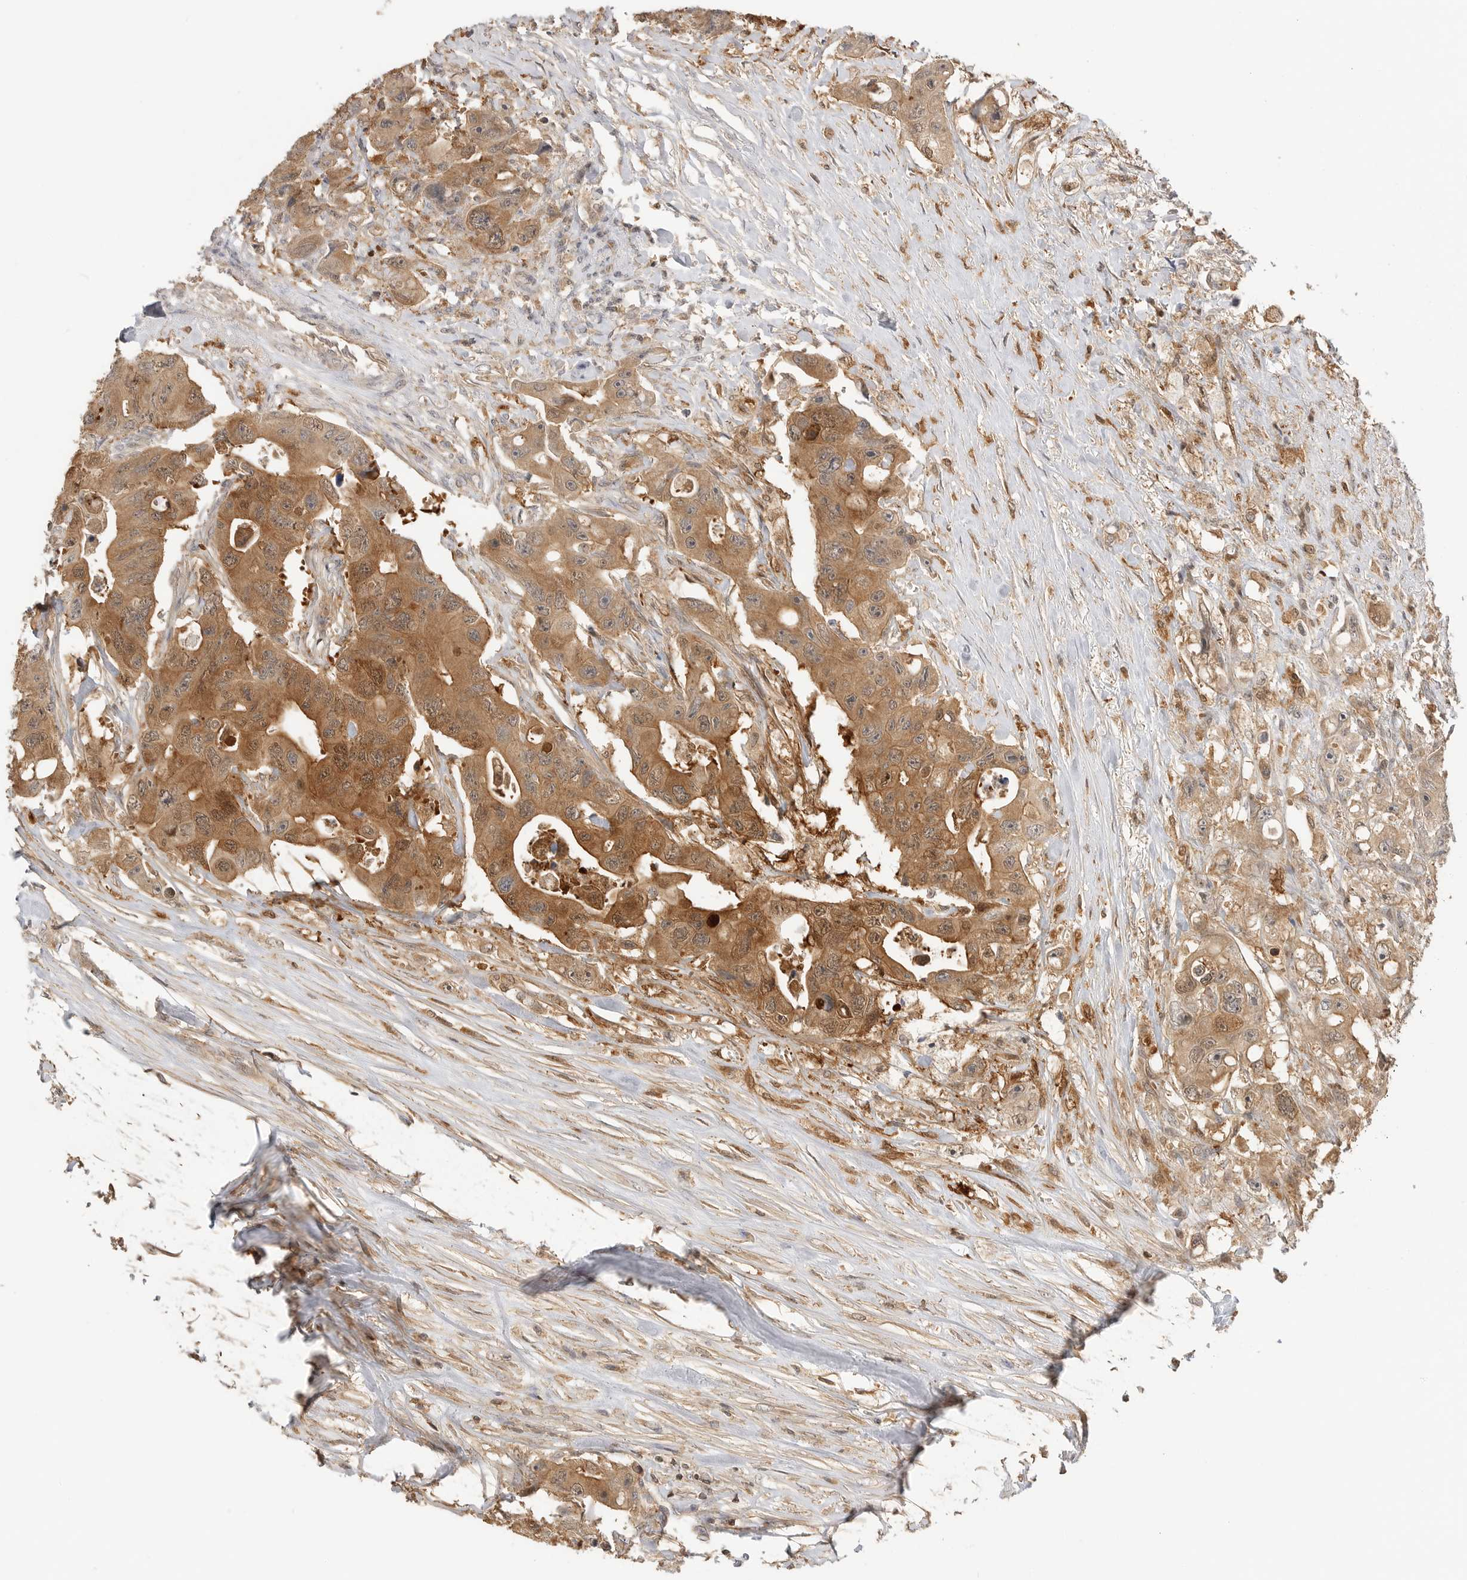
{"staining": {"intensity": "moderate", "quantity": ">75%", "location": "cytoplasmic/membranous"}, "tissue": "colorectal cancer", "cell_type": "Tumor cells", "image_type": "cancer", "snomed": [{"axis": "morphology", "description": "Adenocarcinoma, NOS"}, {"axis": "topography", "description": "Colon"}], "caption": "Immunohistochemical staining of human colorectal cancer (adenocarcinoma) reveals medium levels of moderate cytoplasmic/membranous protein expression in about >75% of tumor cells.", "gene": "CLDN12", "patient": {"sex": "female", "age": 46}}